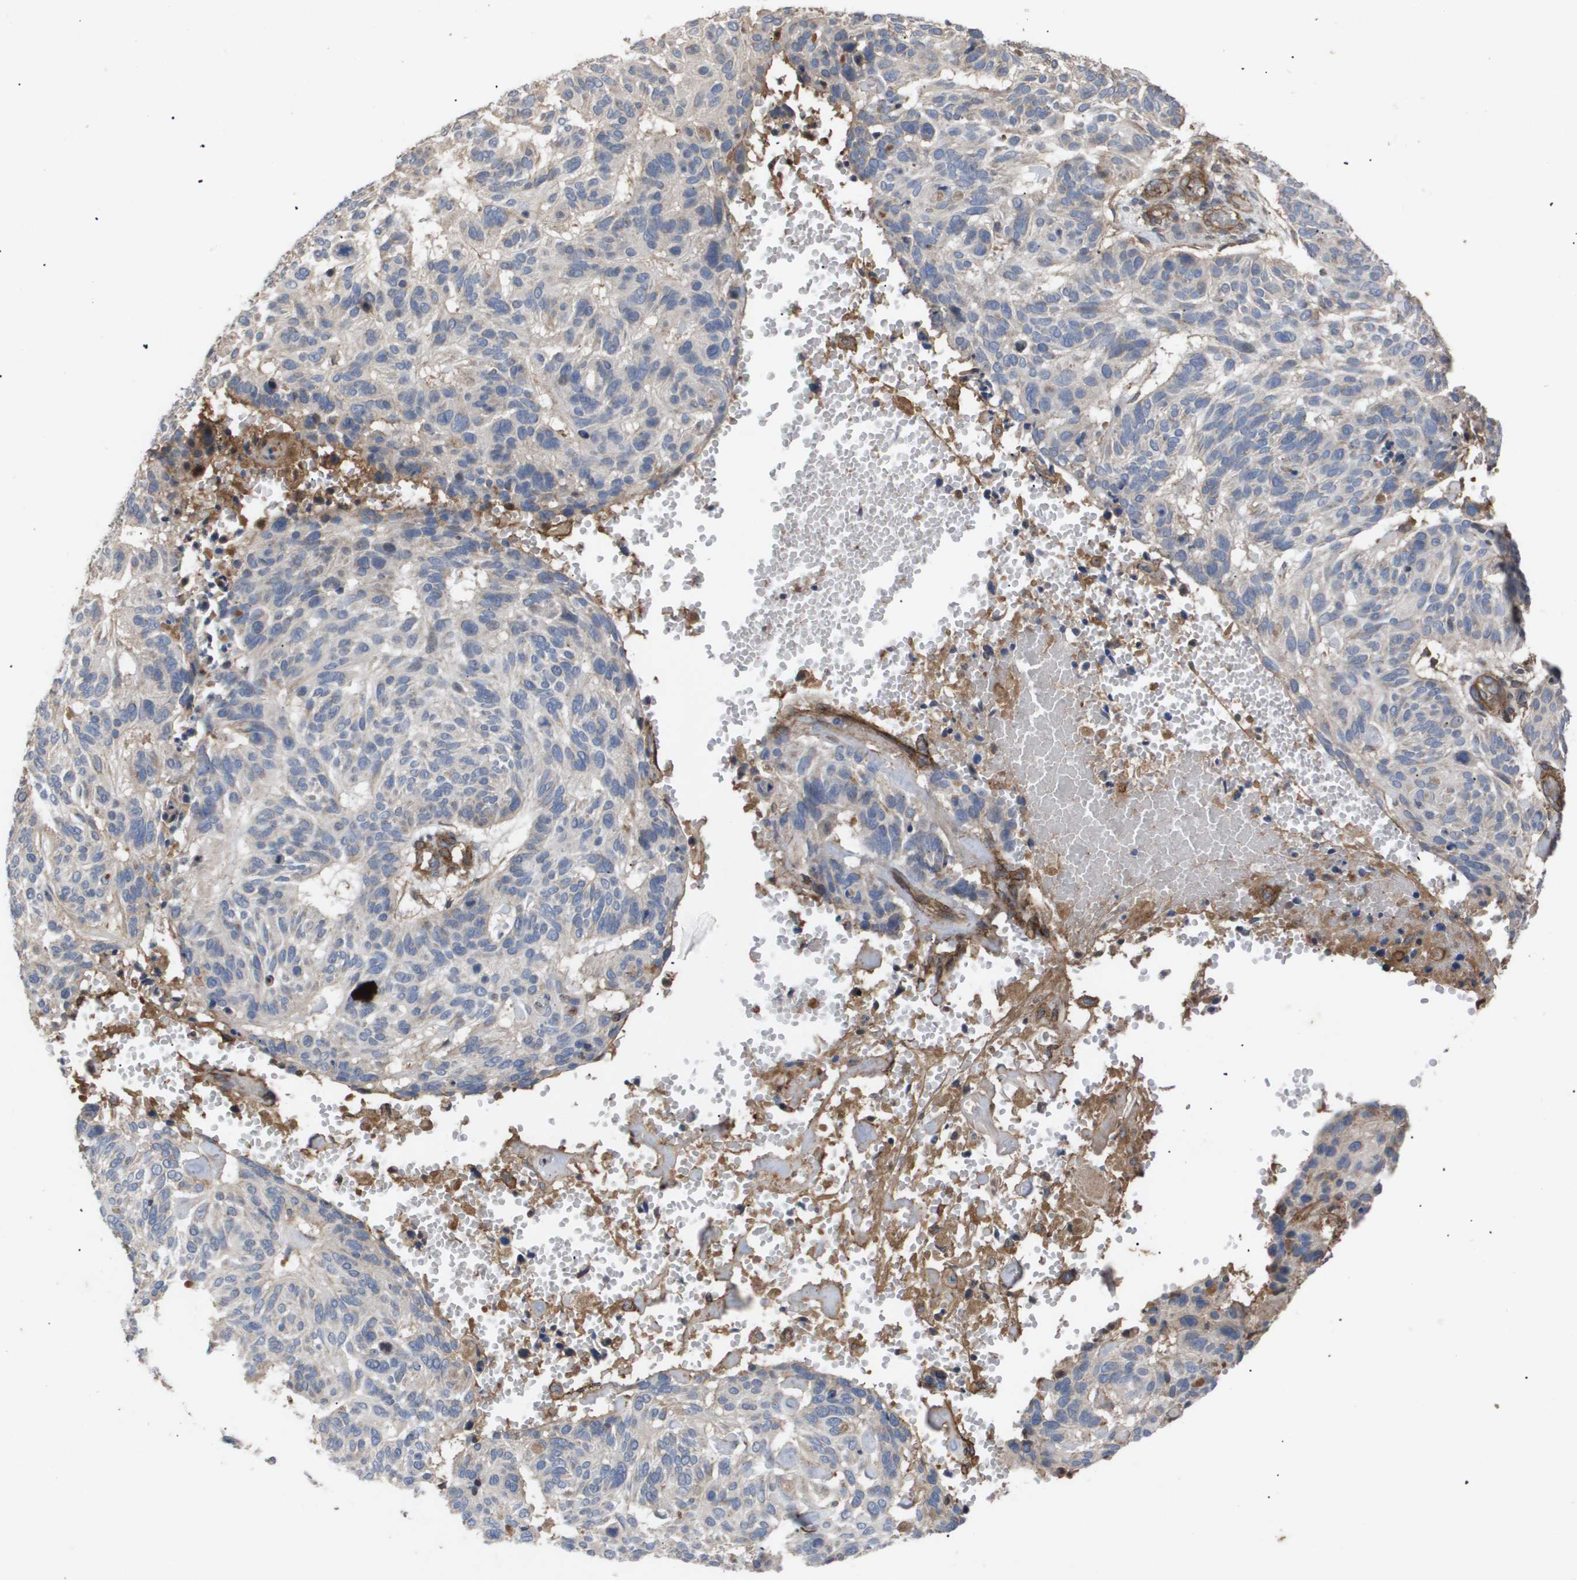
{"staining": {"intensity": "negative", "quantity": "none", "location": "none"}, "tissue": "skin cancer", "cell_type": "Tumor cells", "image_type": "cancer", "snomed": [{"axis": "morphology", "description": "Basal cell carcinoma"}, {"axis": "topography", "description": "Skin"}], "caption": "This is a micrograph of immunohistochemistry staining of skin cancer (basal cell carcinoma), which shows no expression in tumor cells. (DAB IHC with hematoxylin counter stain).", "gene": "TNS1", "patient": {"sex": "male", "age": 85}}